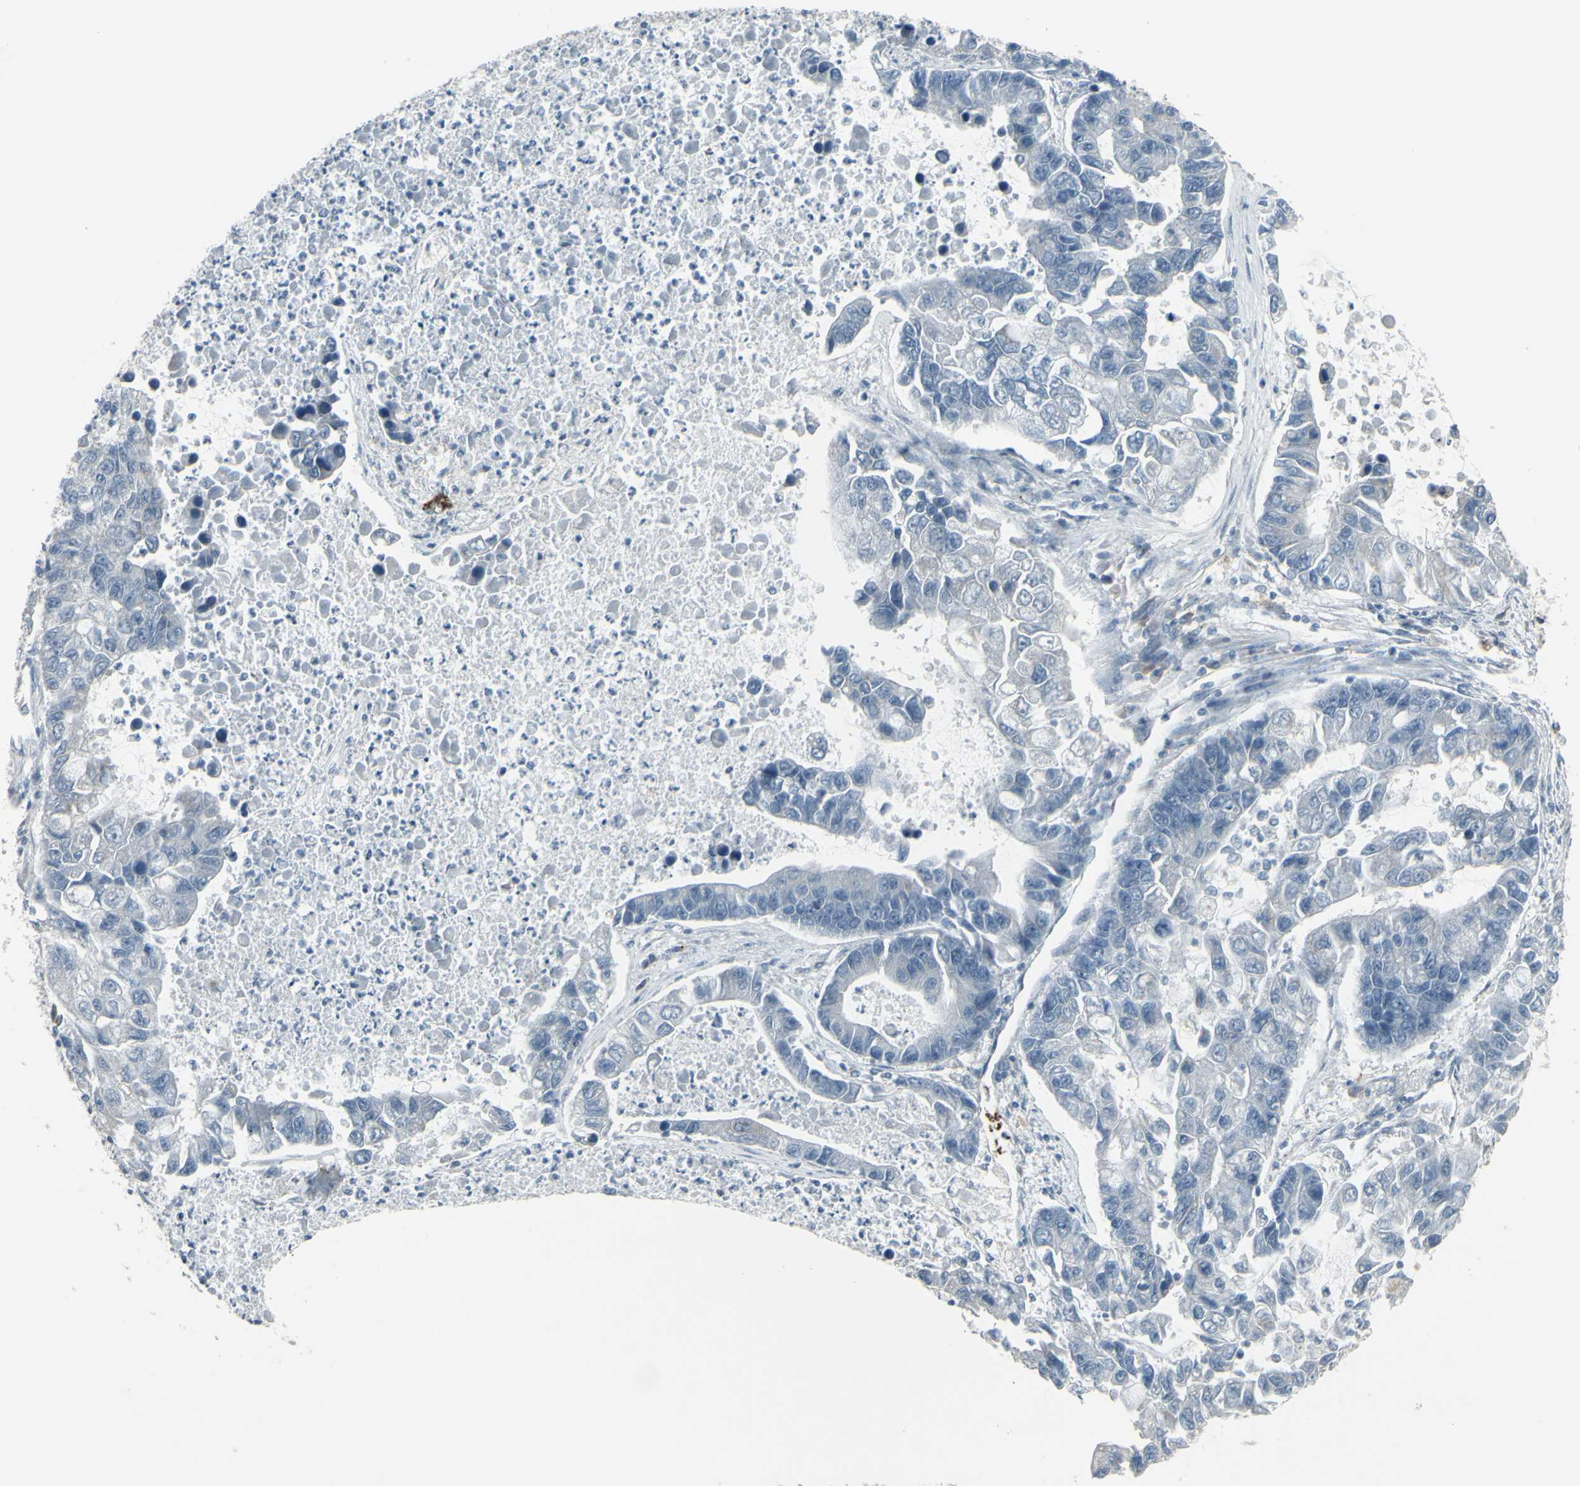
{"staining": {"intensity": "negative", "quantity": "none", "location": "none"}, "tissue": "lung cancer", "cell_type": "Tumor cells", "image_type": "cancer", "snomed": [{"axis": "morphology", "description": "Adenocarcinoma, NOS"}, {"axis": "topography", "description": "Lung"}], "caption": "The histopathology image demonstrates no significant staining in tumor cells of lung cancer (adenocarcinoma). (Stains: DAB (3,3'-diaminobenzidine) immunohistochemistry (IHC) with hematoxylin counter stain, Microscopy: brightfield microscopy at high magnification).", "gene": "CD79B", "patient": {"sex": "female", "age": 51}}